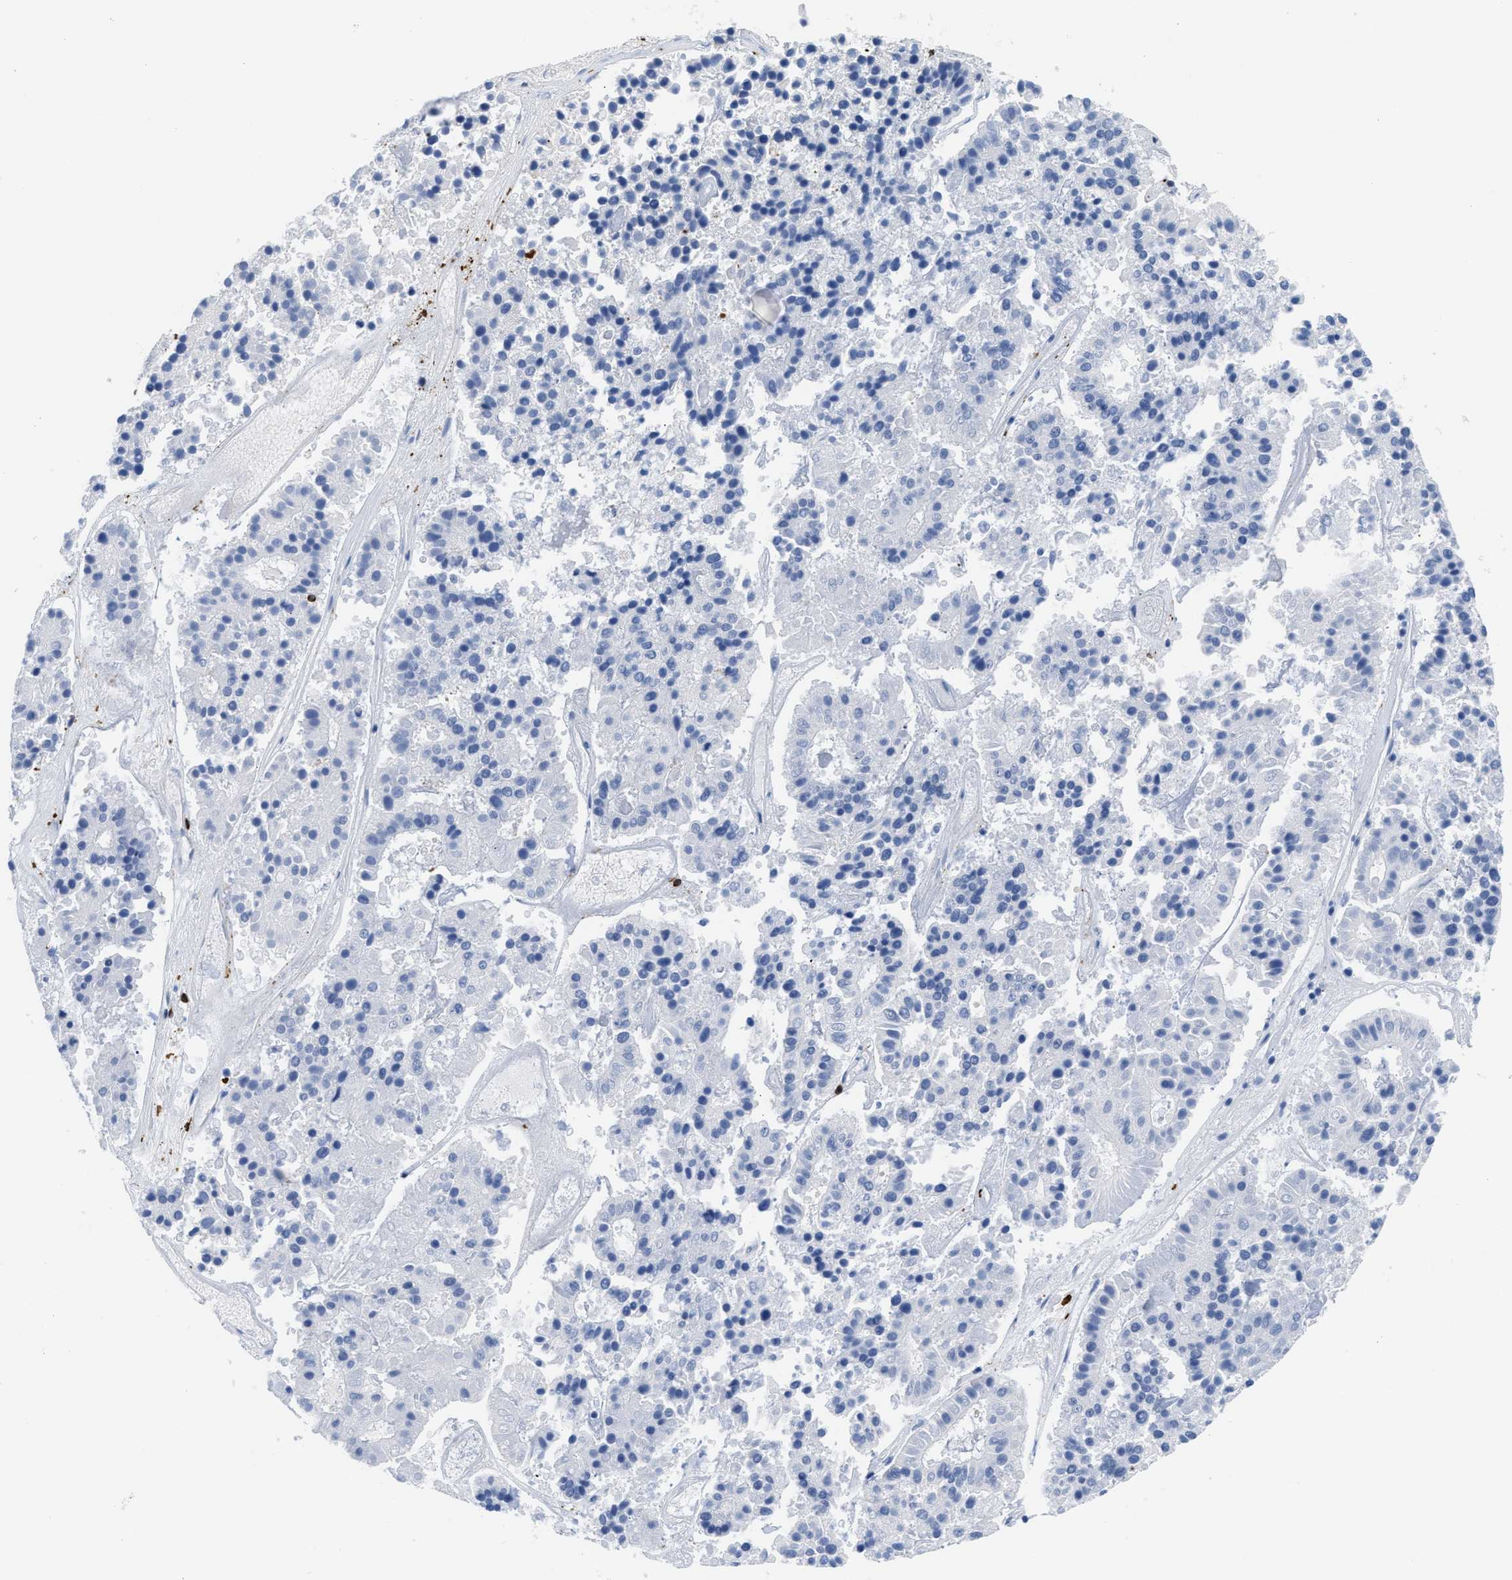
{"staining": {"intensity": "negative", "quantity": "none", "location": "none"}, "tissue": "pancreatic cancer", "cell_type": "Tumor cells", "image_type": "cancer", "snomed": [{"axis": "morphology", "description": "Adenocarcinoma, NOS"}, {"axis": "topography", "description": "Pancreas"}], "caption": "A high-resolution image shows IHC staining of pancreatic cancer (adenocarcinoma), which shows no significant expression in tumor cells.", "gene": "LCP1", "patient": {"sex": "male", "age": 50}}